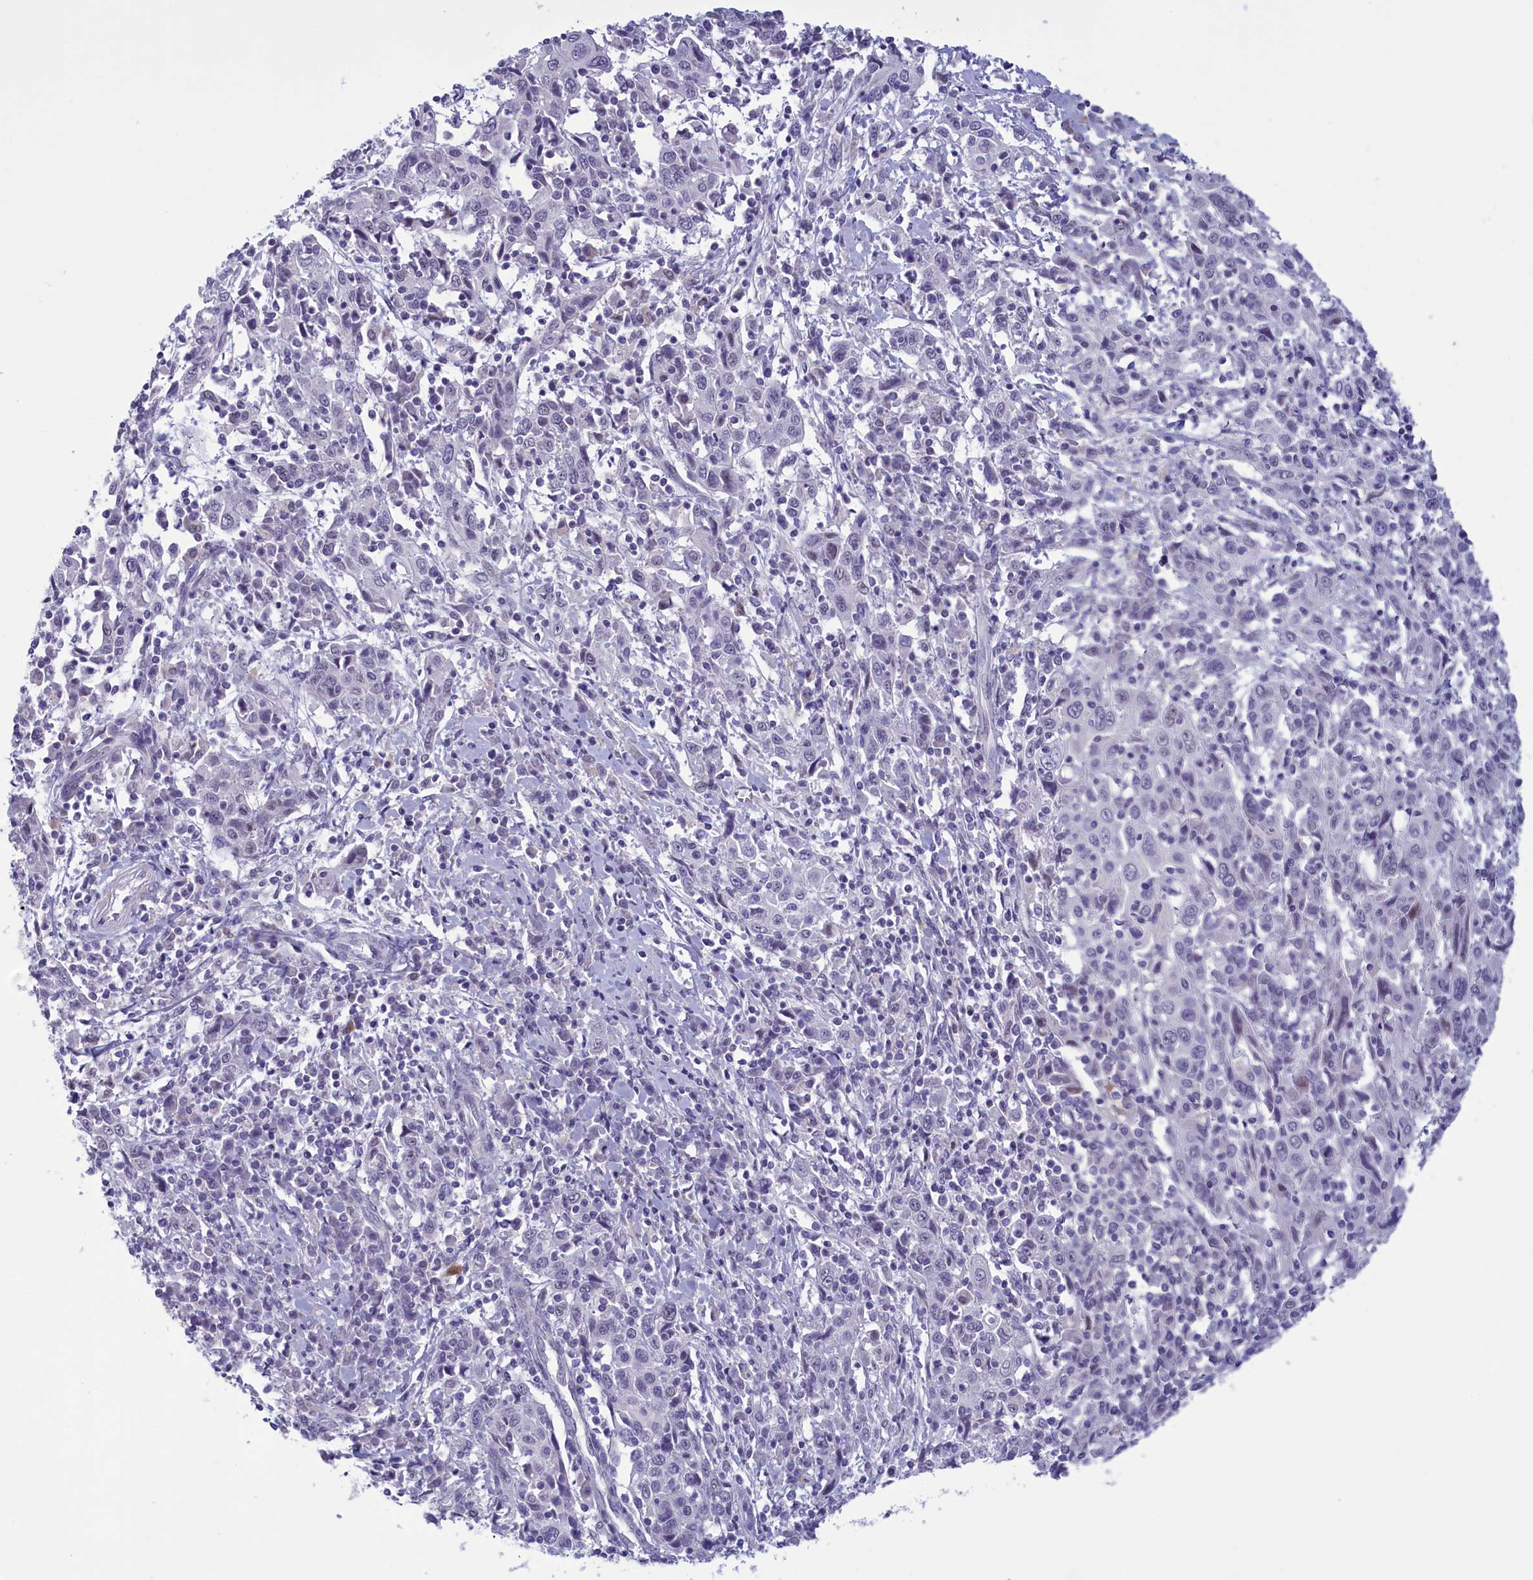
{"staining": {"intensity": "negative", "quantity": "none", "location": "none"}, "tissue": "cervical cancer", "cell_type": "Tumor cells", "image_type": "cancer", "snomed": [{"axis": "morphology", "description": "Squamous cell carcinoma, NOS"}, {"axis": "topography", "description": "Cervix"}], "caption": "Immunohistochemistry (IHC) micrograph of neoplastic tissue: cervical squamous cell carcinoma stained with DAB (3,3'-diaminobenzidine) shows no significant protein staining in tumor cells.", "gene": "ELOA2", "patient": {"sex": "female", "age": 46}}